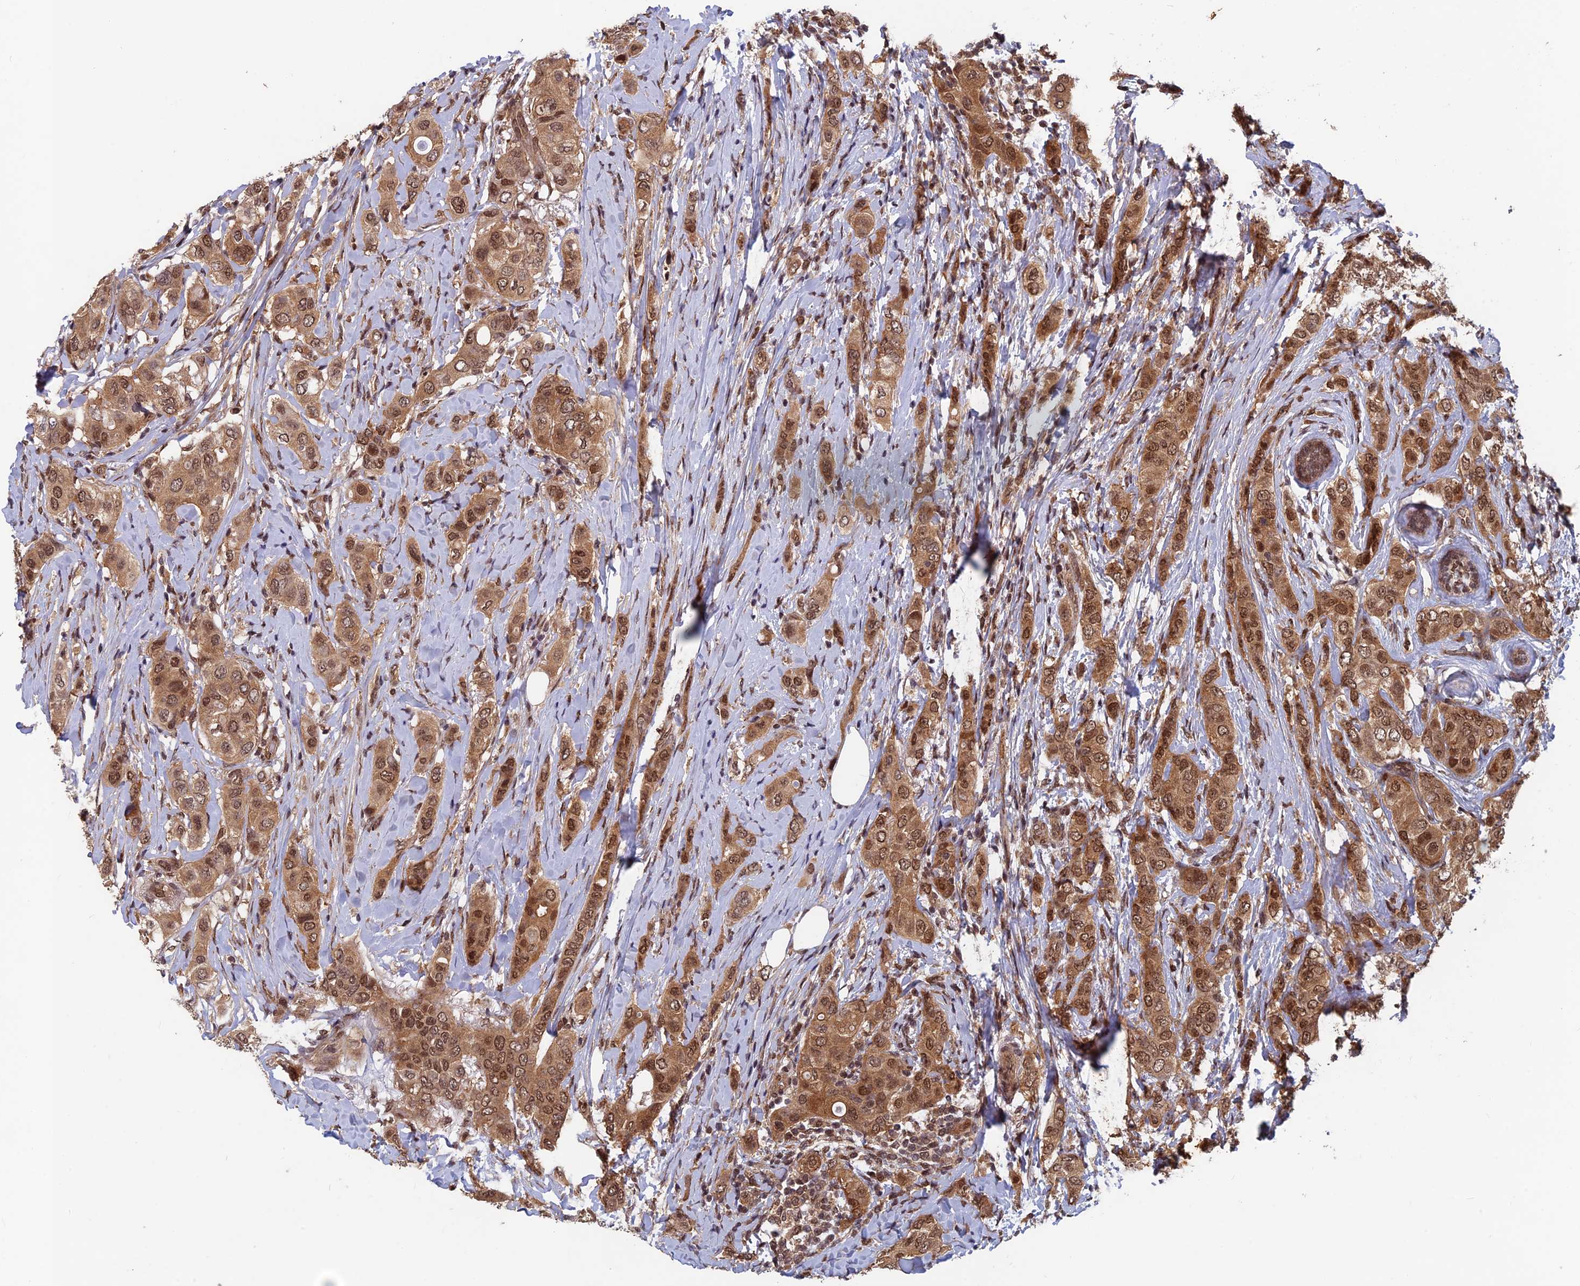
{"staining": {"intensity": "moderate", "quantity": ">75%", "location": "cytoplasmic/membranous,nuclear"}, "tissue": "breast cancer", "cell_type": "Tumor cells", "image_type": "cancer", "snomed": [{"axis": "morphology", "description": "Lobular carcinoma"}, {"axis": "topography", "description": "Breast"}], "caption": "A micrograph showing moderate cytoplasmic/membranous and nuclear staining in about >75% of tumor cells in breast cancer (lobular carcinoma), as visualized by brown immunohistochemical staining.", "gene": "FAM53C", "patient": {"sex": "female", "age": 51}}